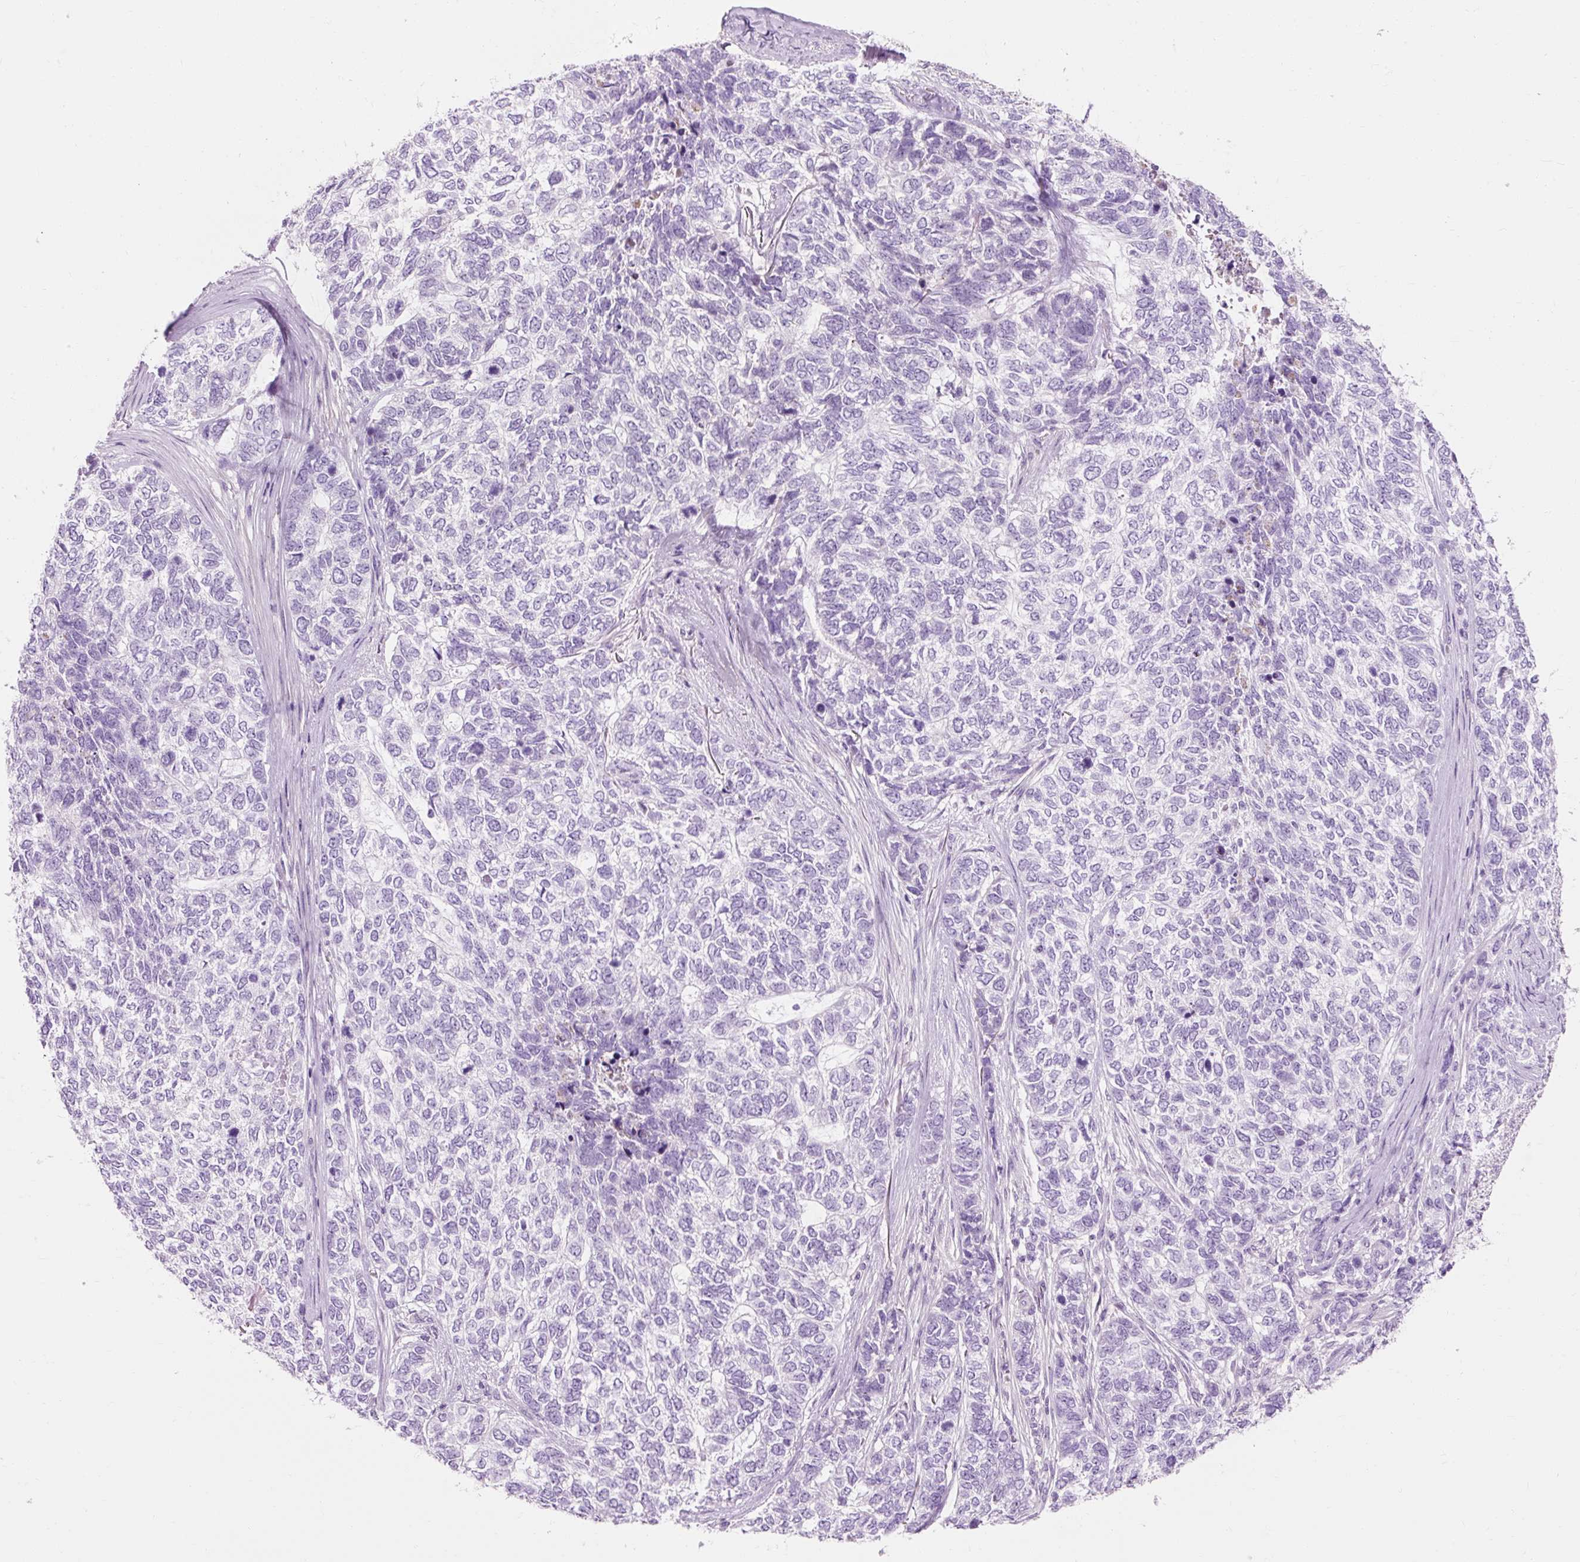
{"staining": {"intensity": "negative", "quantity": "none", "location": "none"}, "tissue": "skin cancer", "cell_type": "Tumor cells", "image_type": "cancer", "snomed": [{"axis": "morphology", "description": "Basal cell carcinoma"}, {"axis": "topography", "description": "Skin"}], "caption": "Immunohistochemistry photomicrograph of skin cancer stained for a protein (brown), which demonstrates no expression in tumor cells.", "gene": "CLDN25", "patient": {"sex": "female", "age": 65}}